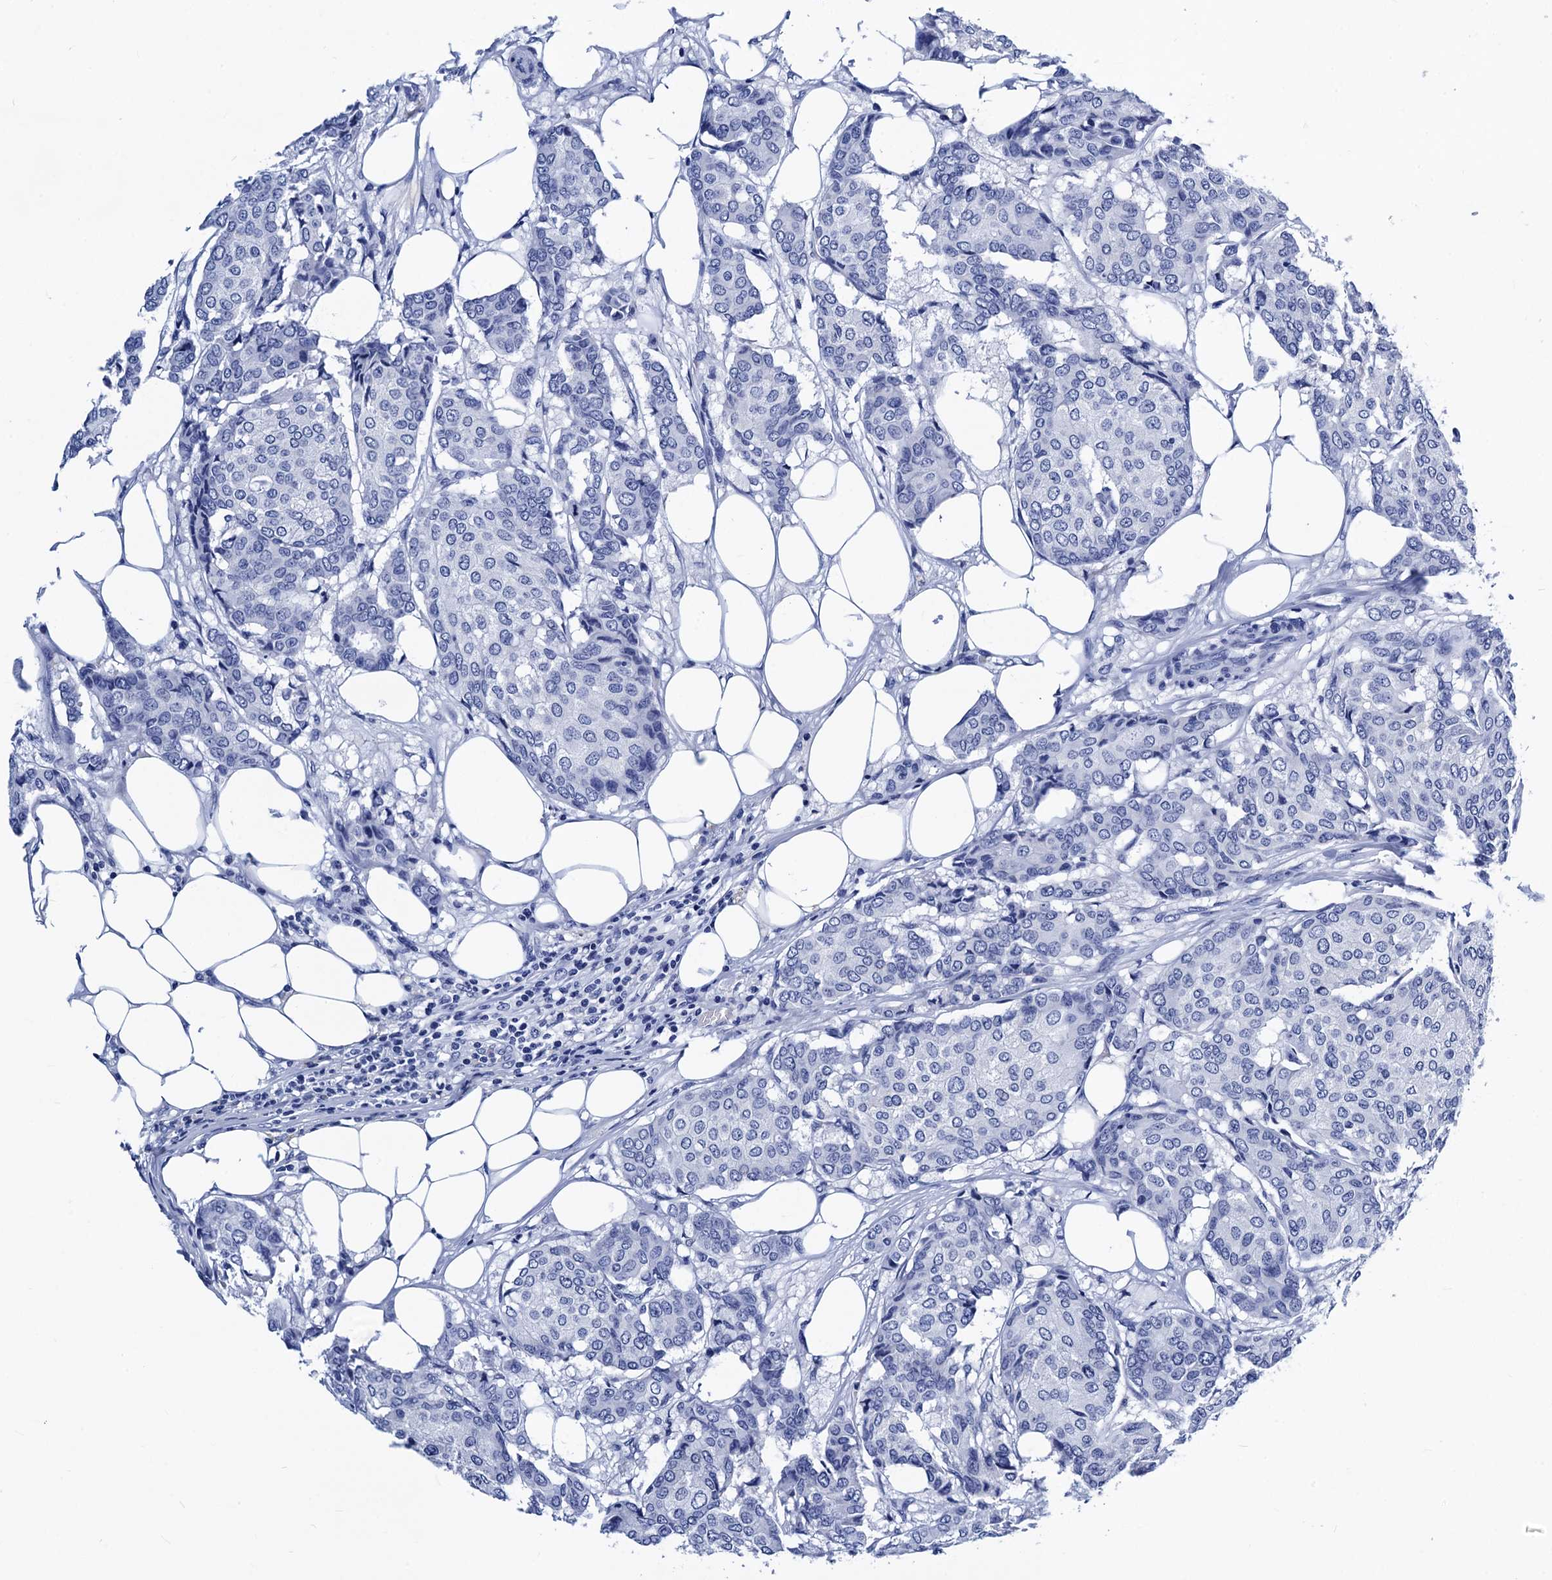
{"staining": {"intensity": "negative", "quantity": "none", "location": "none"}, "tissue": "breast cancer", "cell_type": "Tumor cells", "image_type": "cancer", "snomed": [{"axis": "morphology", "description": "Duct carcinoma"}, {"axis": "topography", "description": "Breast"}], "caption": "A micrograph of breast cancer stained for a protein shows no brown staining in tumor cells. The staining was performed using DAB (3,3'-diaminobenzidine) to visualize the protein expression in brown, while the nuclei were stained in blue with hematoxylin (Magnification: 20x).", "gene": "MYBPC3", "patient": {"sex": "female", "age": 75}}